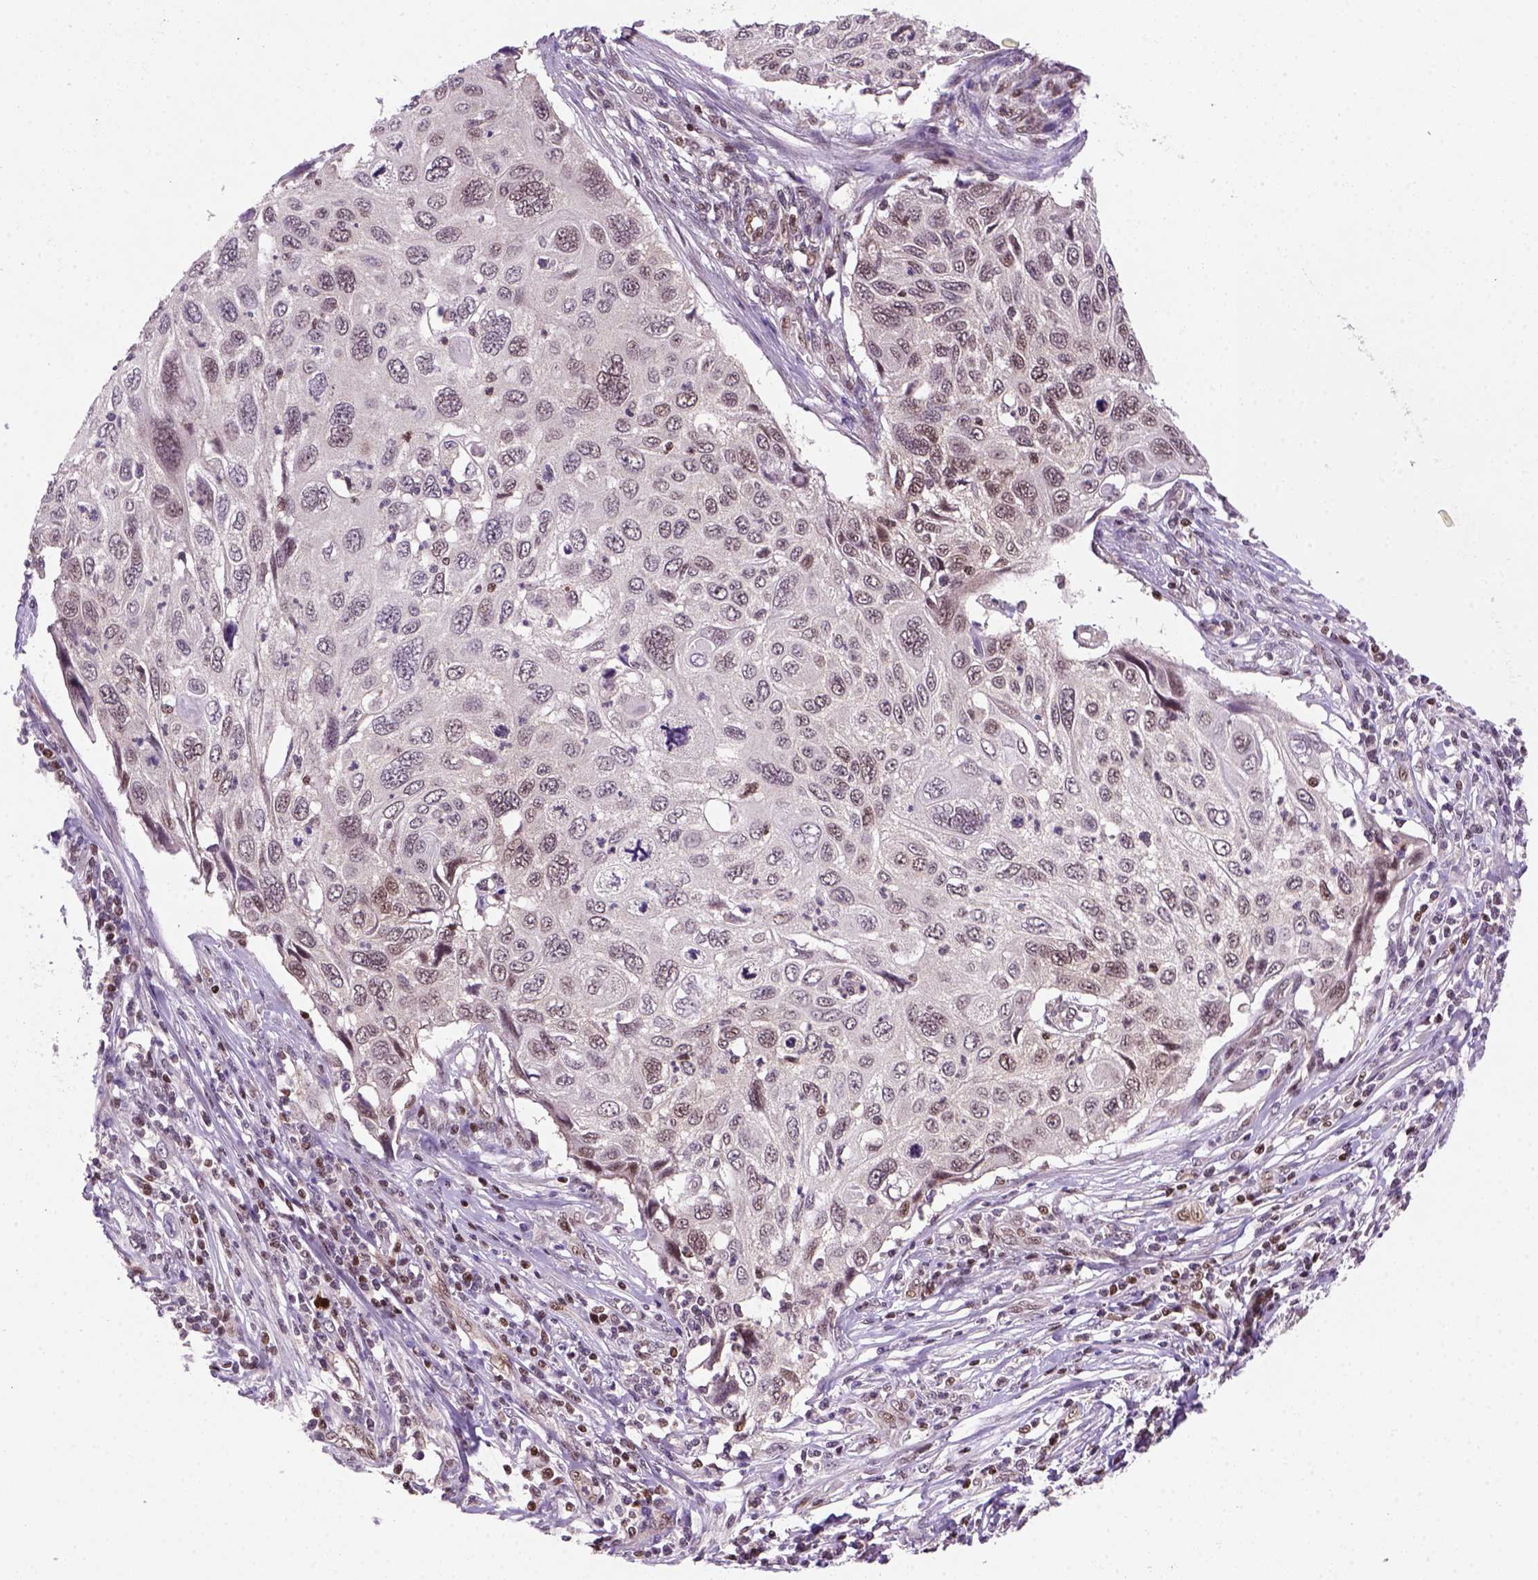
{"staining": {"intensity": "moderate", "quantity": ">75%", "location": "nuclear"}, "tissue": "cervical cancer", "cell_type": "Tumor cells", "image_type": "cancer", "snomed": [{"axis": "morphology", "description": "Squamous cell carcinoma, NOS"}, {"axis": "topography", "description": "Cervix"}], "caption": "Protein staining of squamous cell carcinoma (cervical) tissue demonstrates moderate nuclear expression in about >75% of tumor cells.", "gene": "MGMT", "patient": {"sex": "female", "age": 70}}